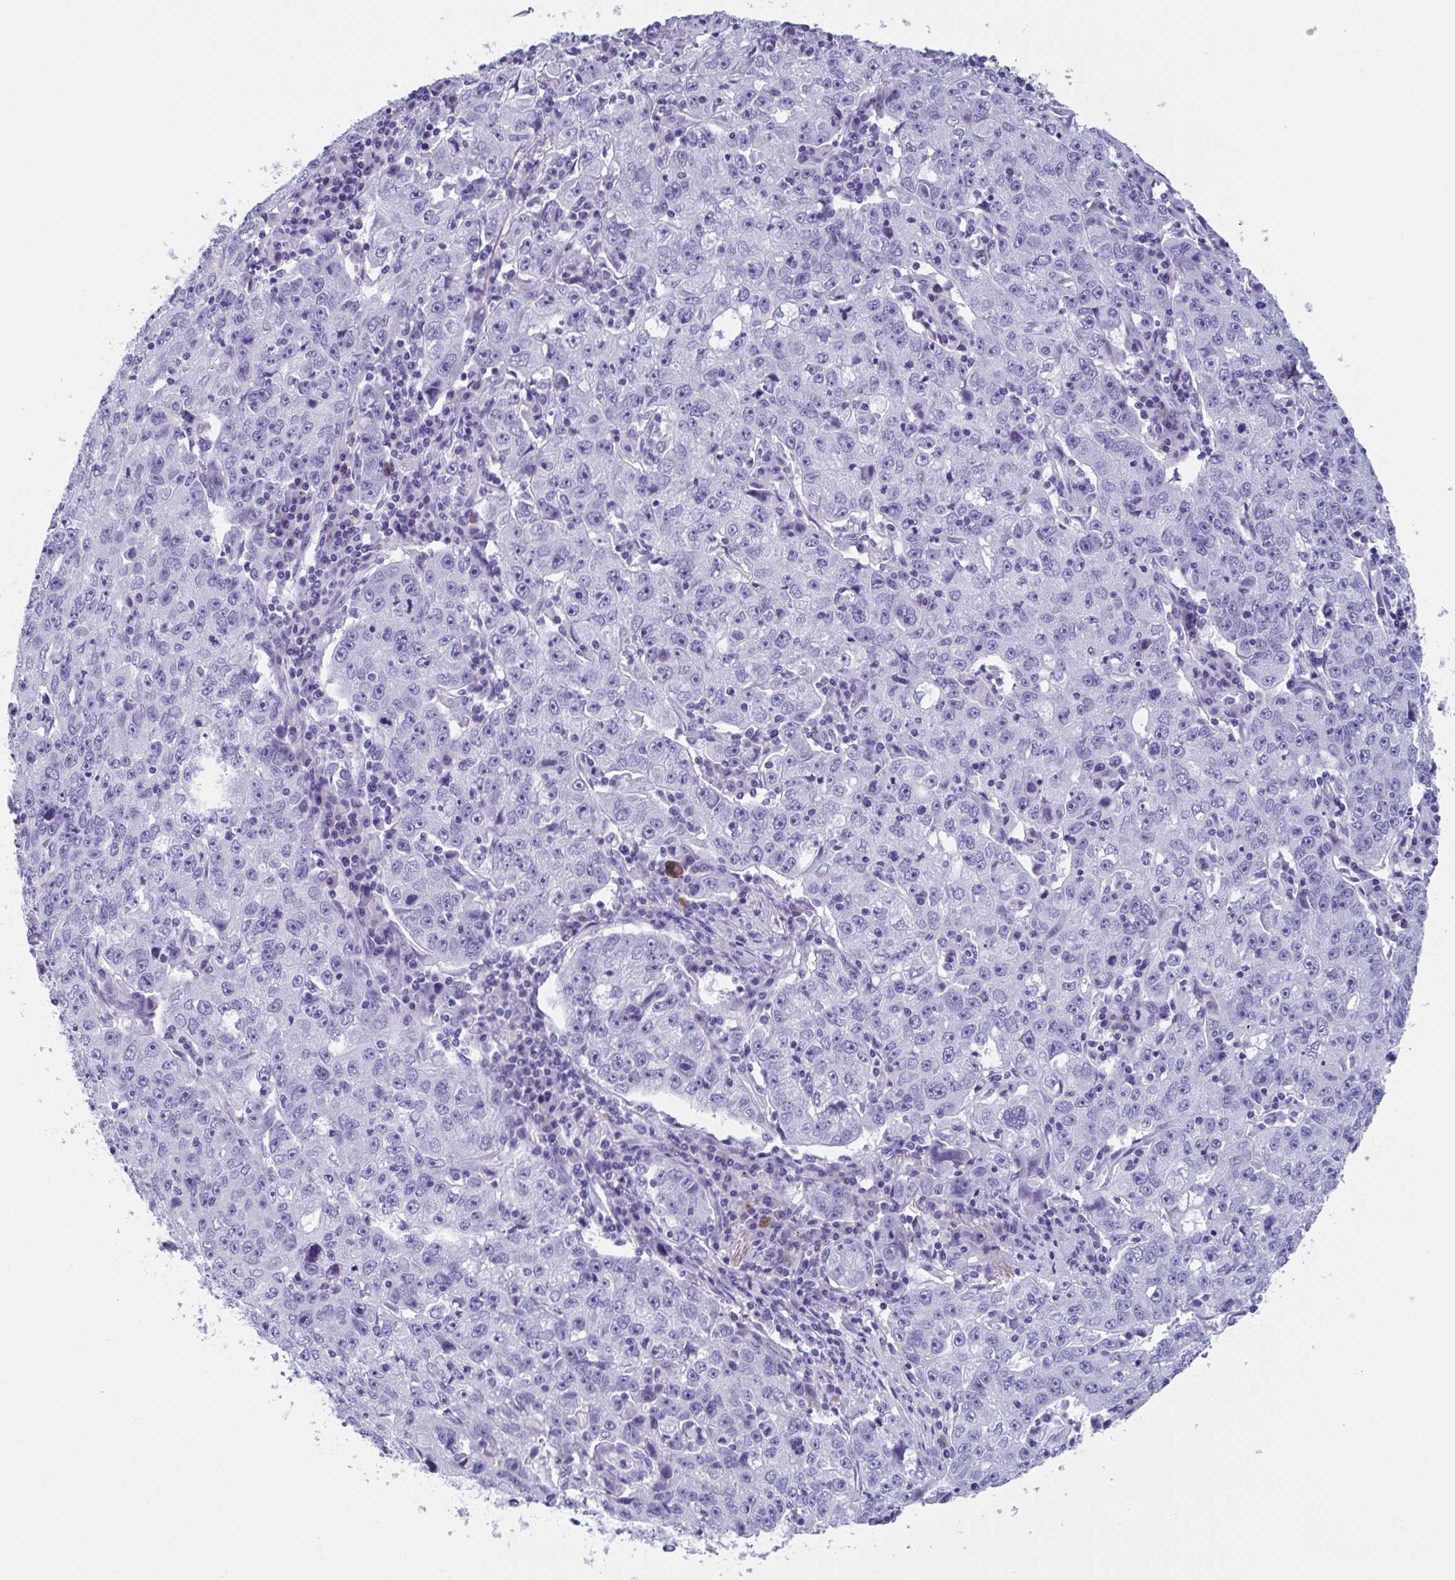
{"staining": {"intensity": "negative", "quantity": "none", "location": "none"}, "tissue": "lung cancer", "cell_type": "Tumor cells", "image_type": "cancer", "snomed": [{"axis": "morphology", "description": "Normal morphology"}, {"axis": "morphology", "description": "Adenocarcinoma, NOS"}, {"axis": "topography", "description": "Lymph node"}, {"axis": "topography", "description": "Lung"}], "caption": "Immunohistochemical staining of lung cancer (adenocarcinoma) displays no significant expression in tumor cells.", "gene": "USP35", "patient": {"sex": "female", "age": 57}}